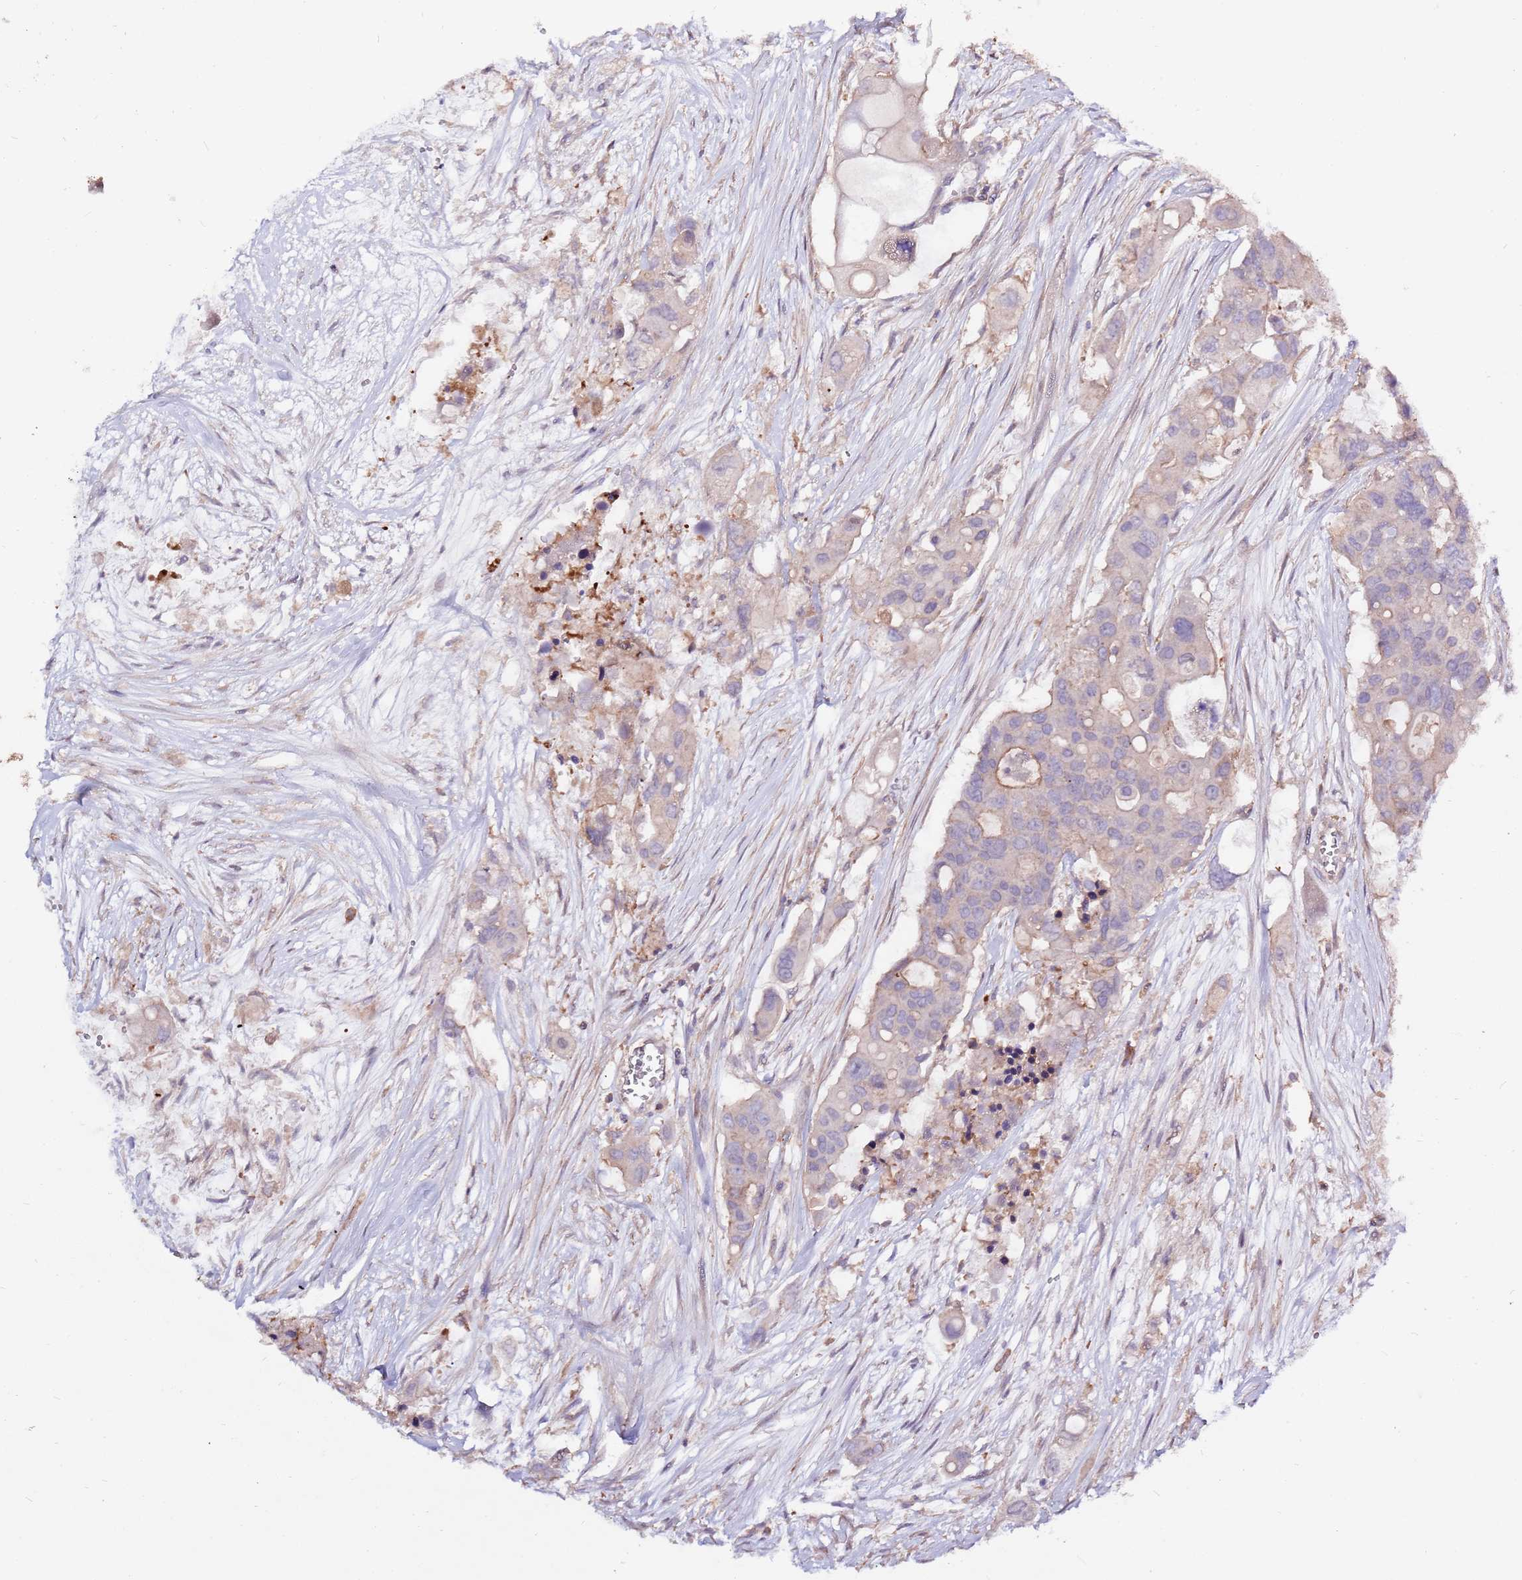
{"staining": {"intensity": "negative", "quantity": "none", "location": "none"}, "tissue": "colorectal cancer", "cell_type": "Tumor cells", "image_type": "cancer", "snomed": [{"axis": "morphology", "description": "Adenocarcinoma, NOS"}, {"axis": "topography", "description": "Colon"}], "caption": "The IHC histopathology image has no significant expression in tumor cells of colorectal adenocarcinoma tissue.", "gene": "EVA1B", "patient": {"sex": "male", "age": 77}}